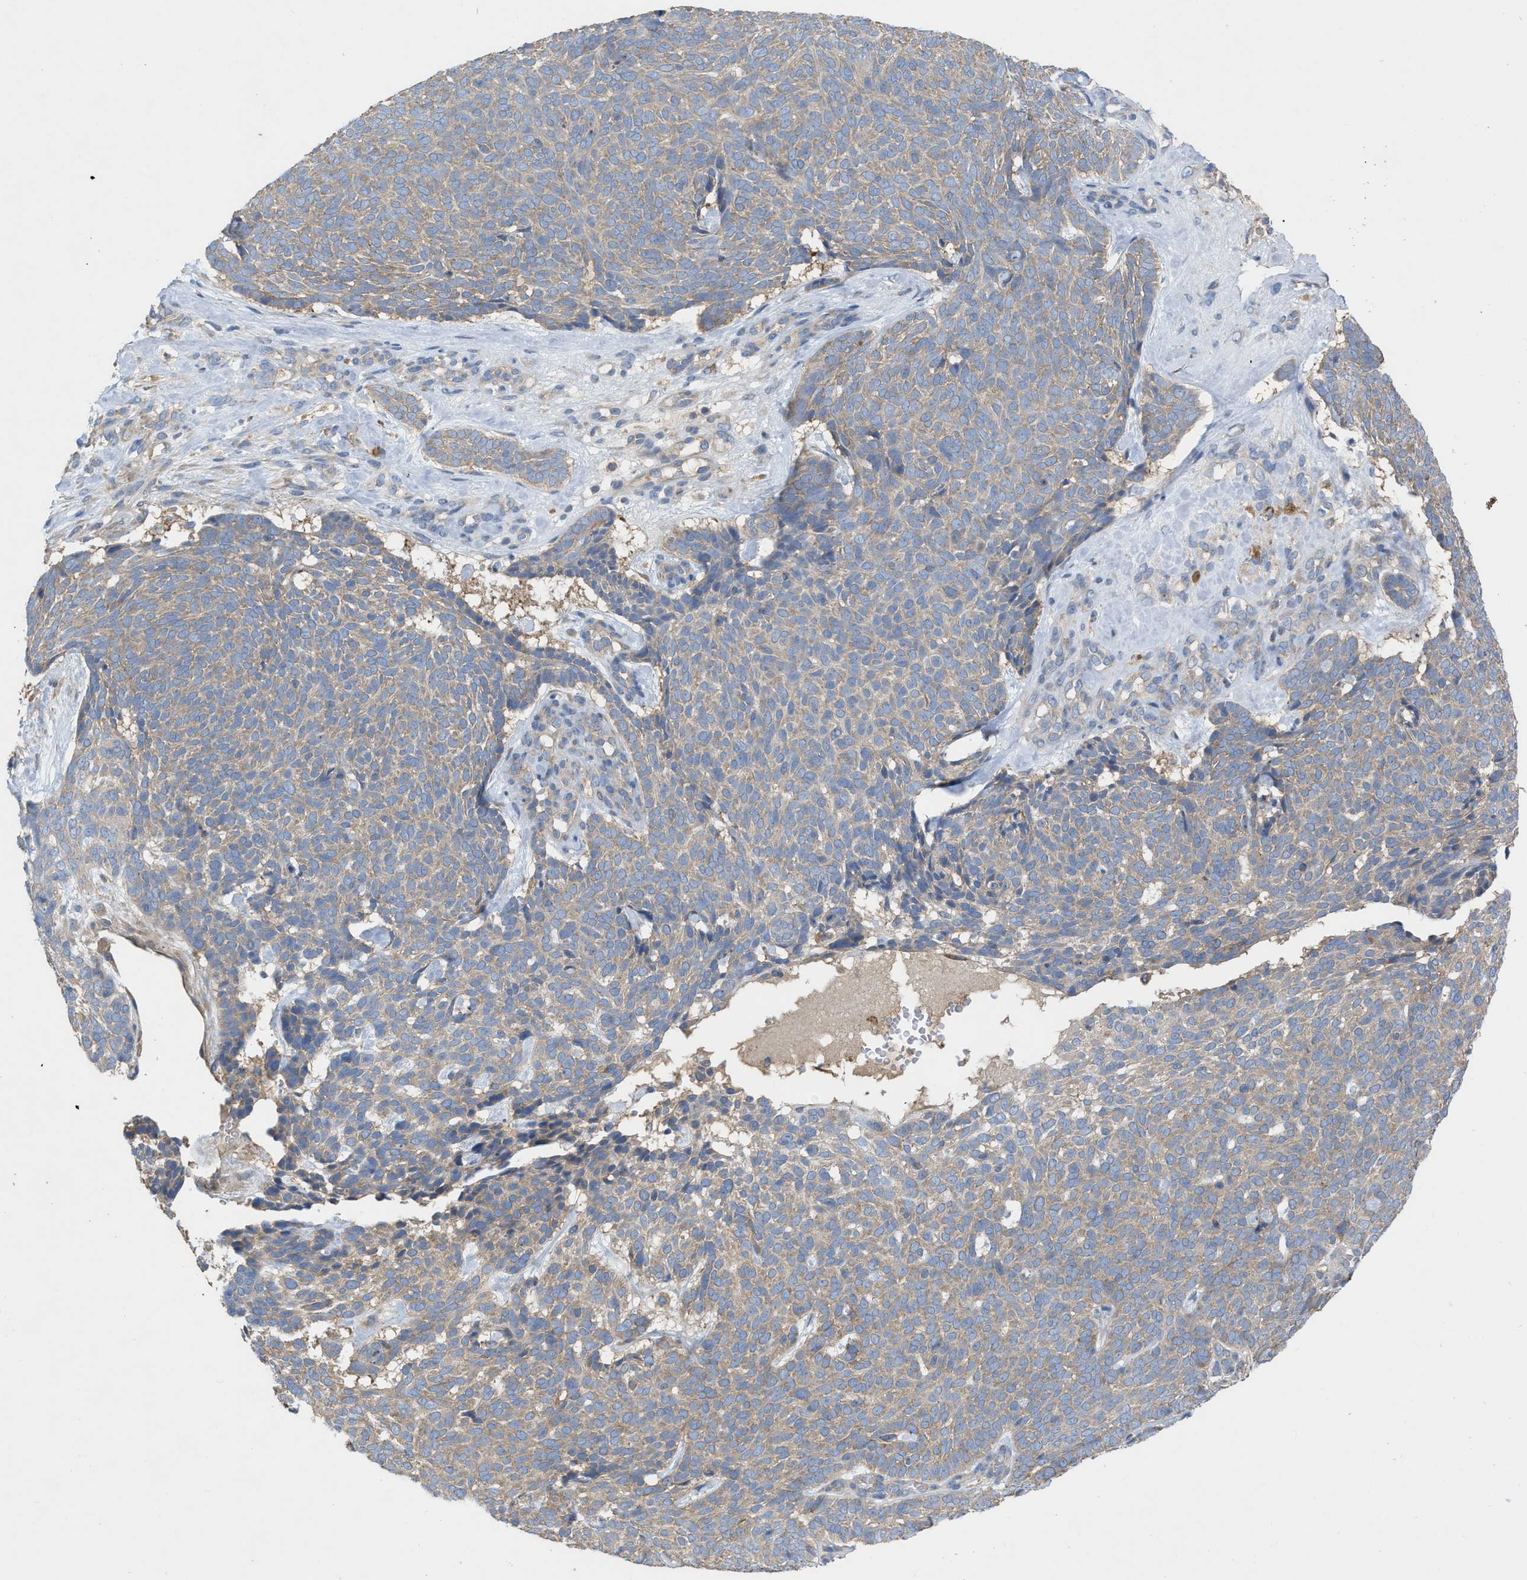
{"staining": {"intensity": "moderate", "quantity": ">75%", "location": "cytoplasmic/membranous"}, "tissue": "skin cancer", "cell_type": "Tumor cells", "image_type": "cancer", "snomed": [{"axis": "morphology", "description": "Basal cell carcinoma"}, {"axis": "topography", "description": "Skin"}], "caption": "This is a photomicrograph of IHC staining of basal cell carcinoma (skin), which shows moderate positivity in the cytoplasmic/membranous of tumor cells.", "gene": "TMEM131", "patient": {"sex": "male", "age": 61}}